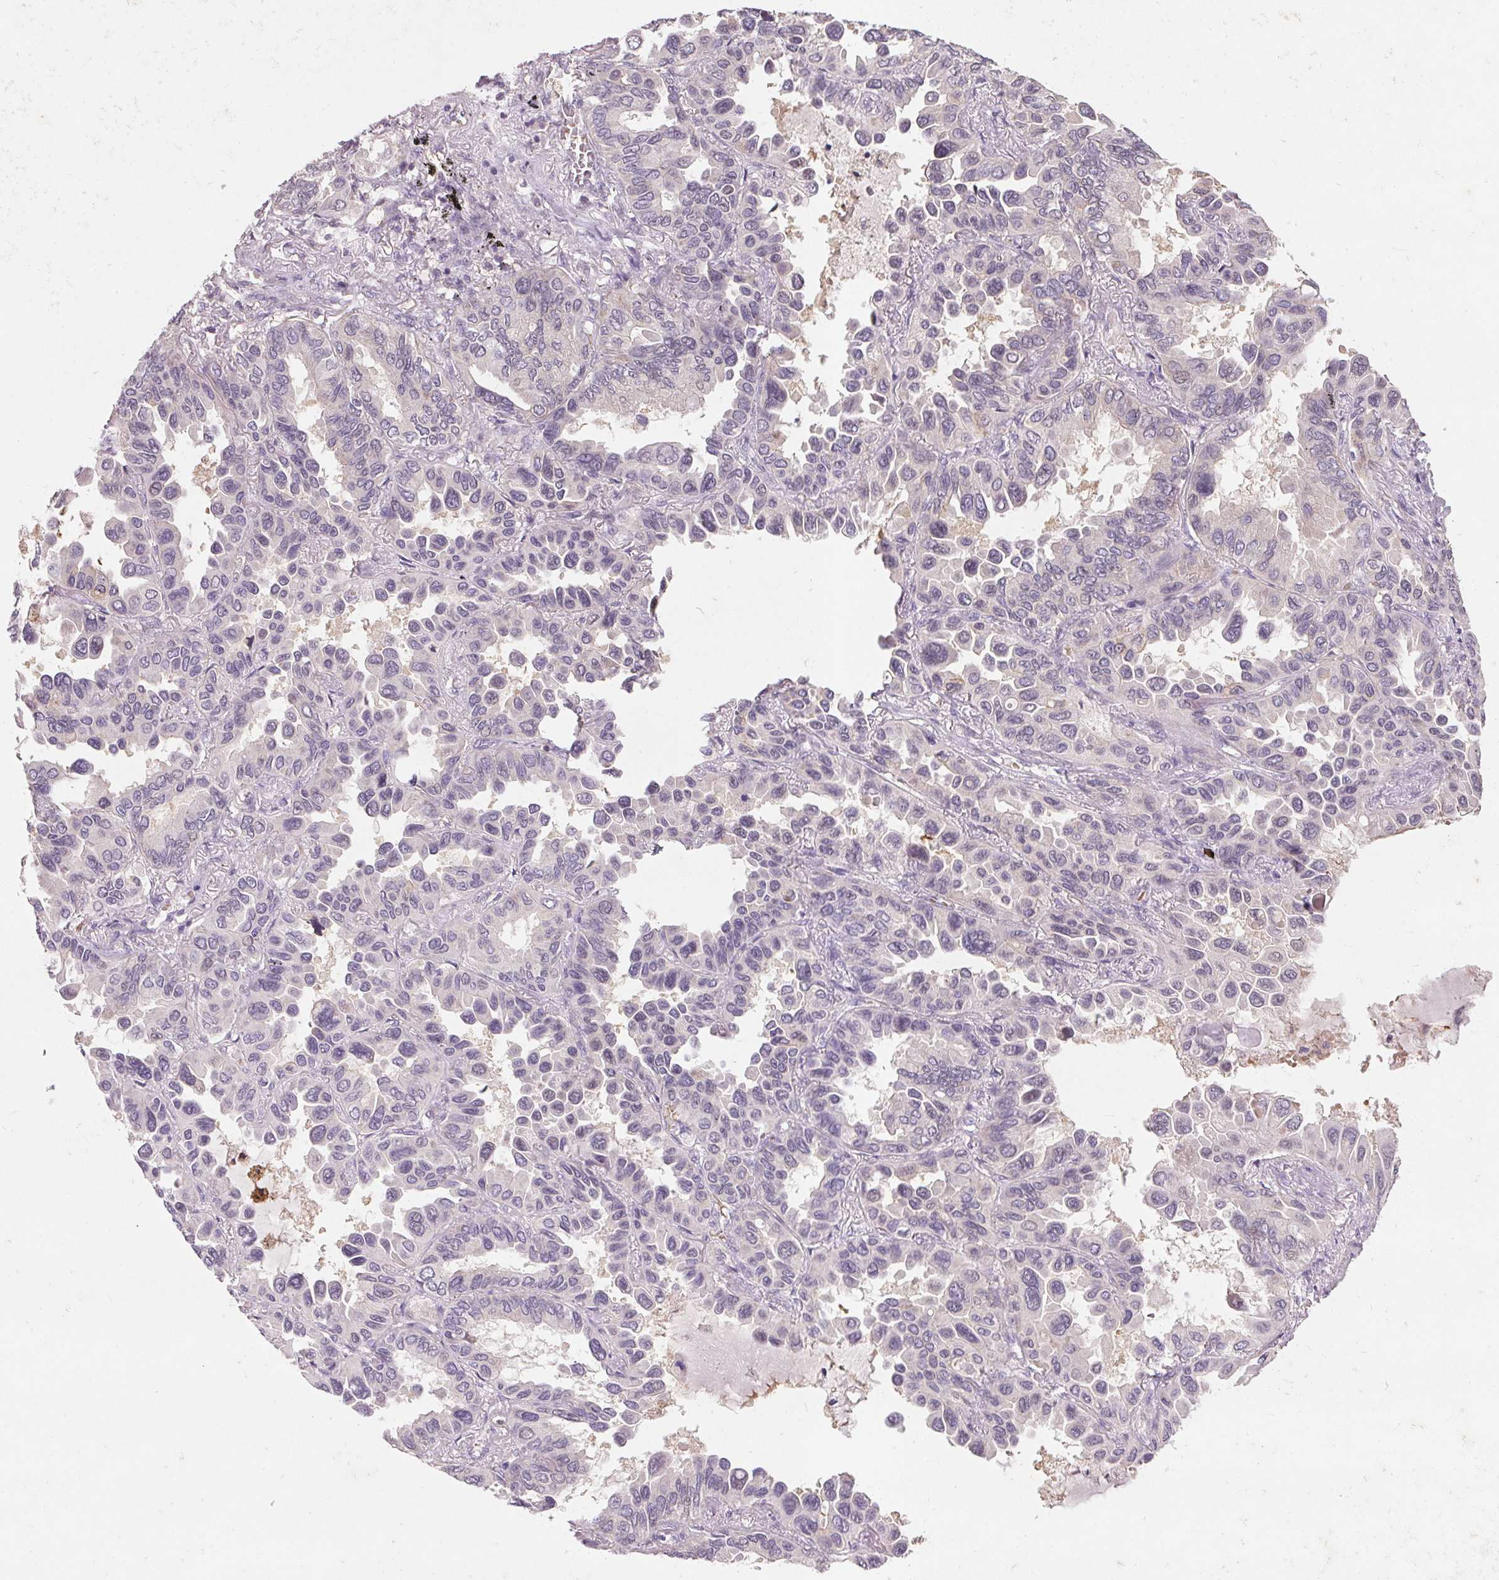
{"staining": {"intensity": "negative", "quantity": "none", "location": "none"}, "tissue": "lung cancer", "cell_type": "Tumor cells", "image_type": "cancer", "snomed": [{"axis": "morphology", "description": "Adenocarcinoma, NOS"}, {"axis": "topography", "description": "Lung"}], "caption": "This micrograph is of lung adenocarcinoma stained with immunohistochemistry (IHC) to label a protein in brown with the nuclei are counter-stained blue. There is no expression in tumor cells.", "gene": "KCNK15", "patient": {"sex": "male", "age": 64}}